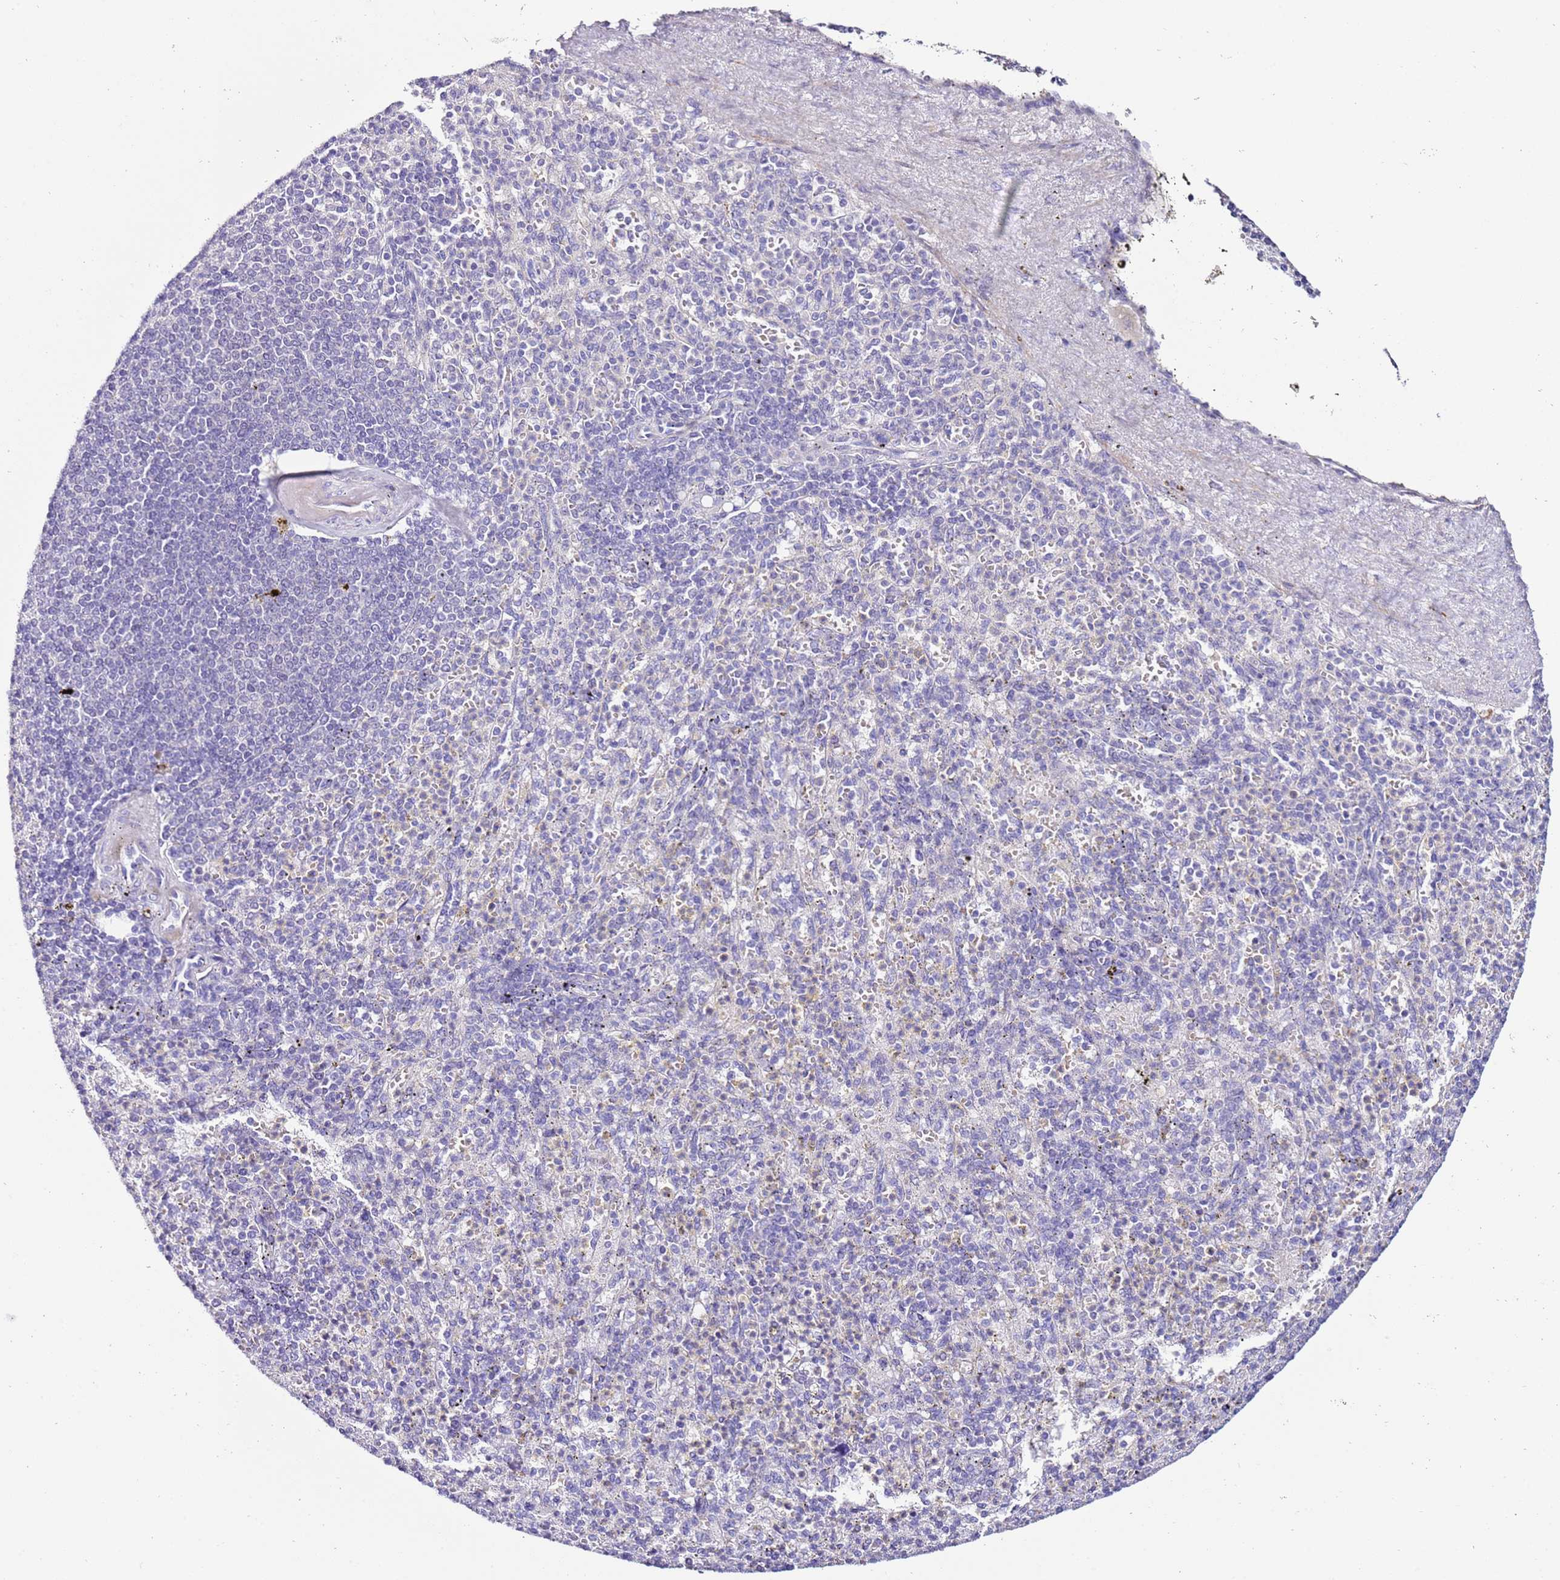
{"staining": {"intensity": "negative", "quantity": "none", "location": "none"}, "tissue": "spleen", "cell_type": "Cells in red pulp", "image_type": "normal", "snomed": [{"axis": "morphology", "description": "Normal tissue, NOS"}, {"axis": "topography", "description": "Spleen"}], "caption": "IHC image of benign spleen stained for a protein (brown), which displays no positivity in cells in red pulp. The staining was performed using DAB (3,3'-diaminobenzidine) to visualize the protein expression in brown, while the nuclei were stained in blue with hematoxylin (Magnification: 20x).", "gene": "HGD", "patient": {"sex": "female", "age": 74}}